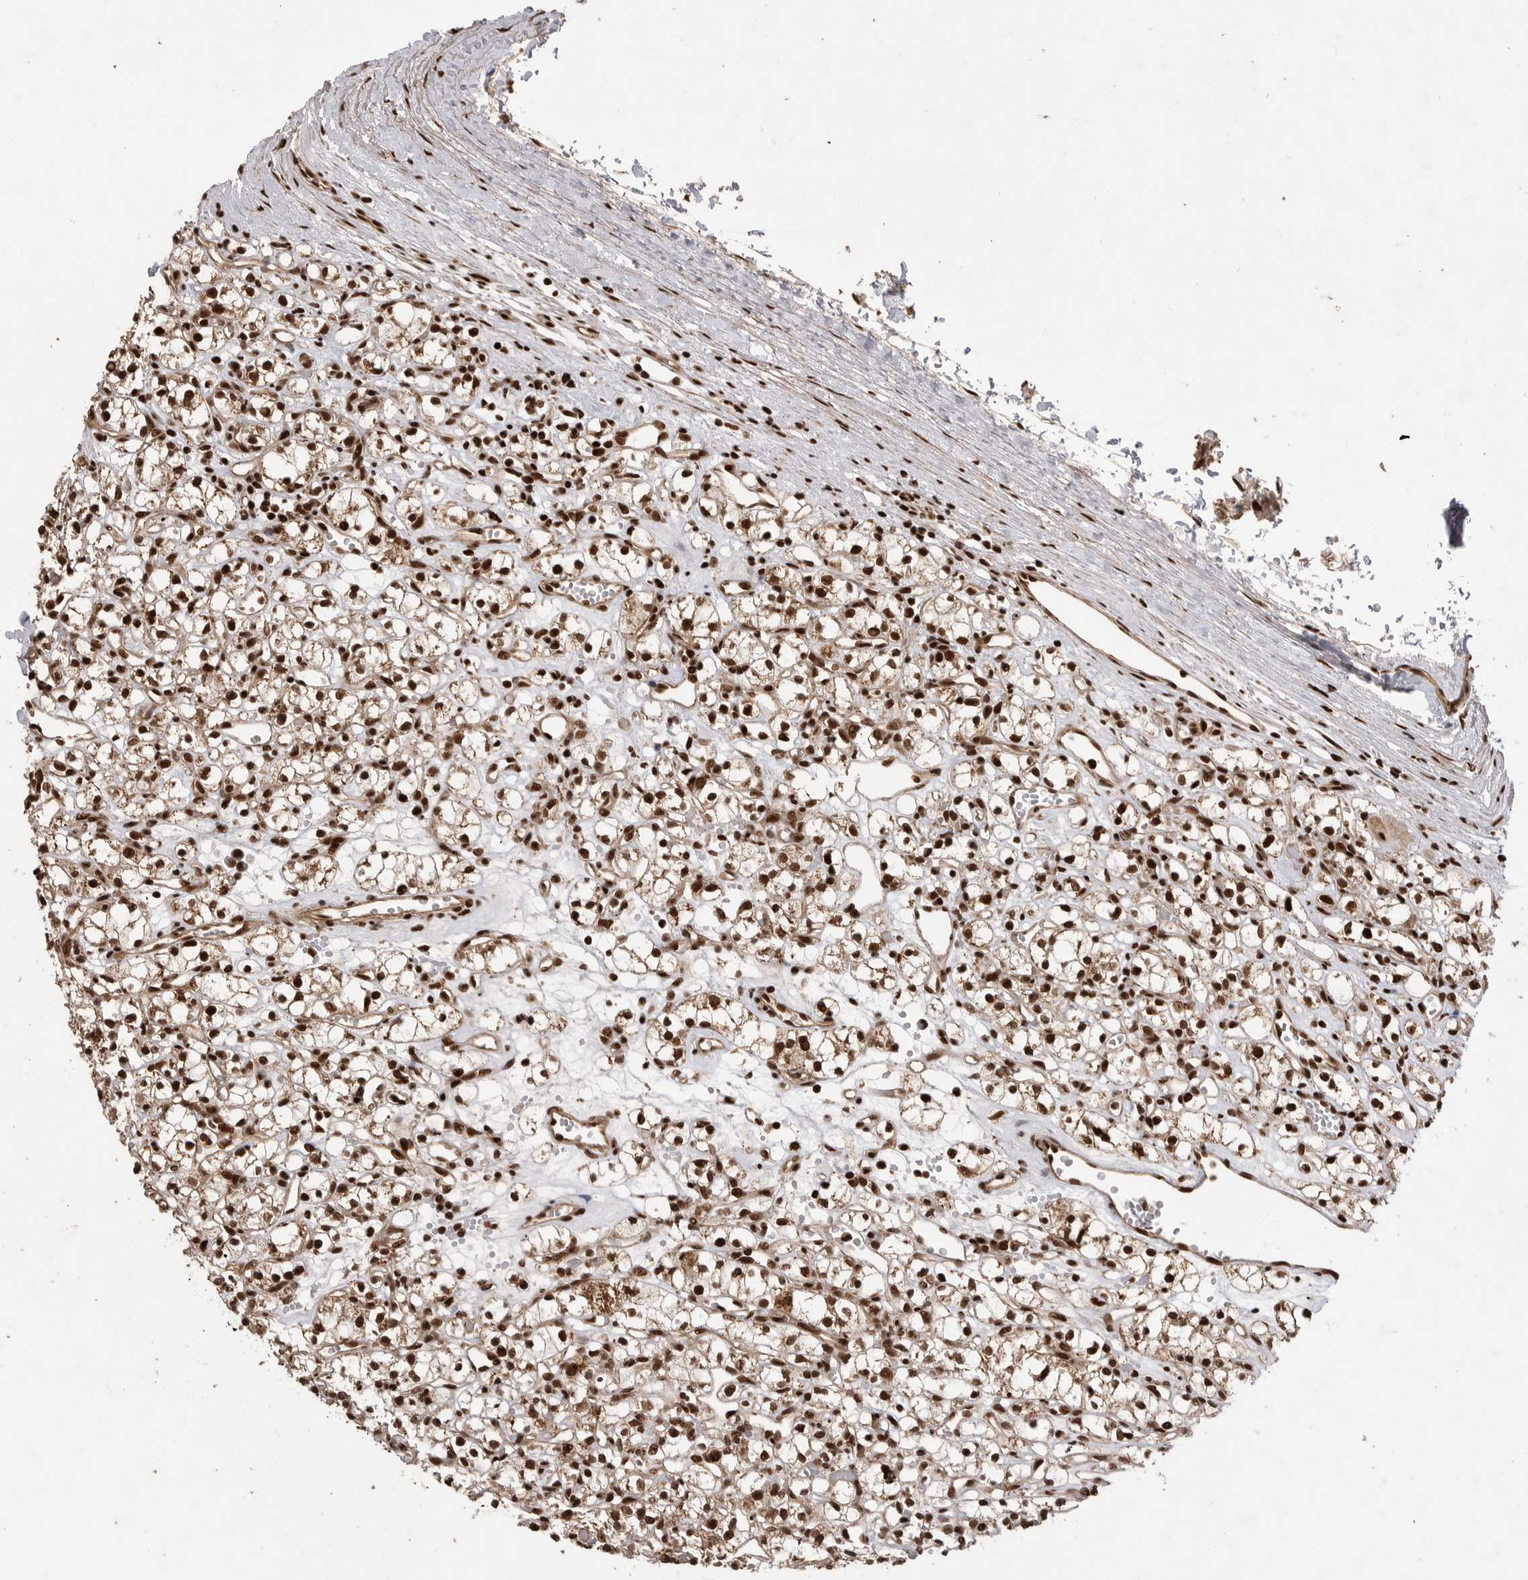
{"staining": {"intensity": "strong", "quantity": ">75%", "location": "nuclear"}, "tissue": "renal cancer", "cell_type": "Tumor cells", "image_type": "cancer", "snomed": [{"axis": "morphology", "description": "Adenocarcinoma, NOS"}, {"axis": "topography", "description": "Kidney"}], "caption": "Immunohistochemistry (IHC) histopathology image of neoplastic tissue: human renal cancer stained using IHC exhibits high levels of strong protein expression localized specifically in the nuclear of tumor cells, appearing as a nuclear brown color.", "gene": "PPP1R8", "patient": {"sex": "female", "age": 59}}